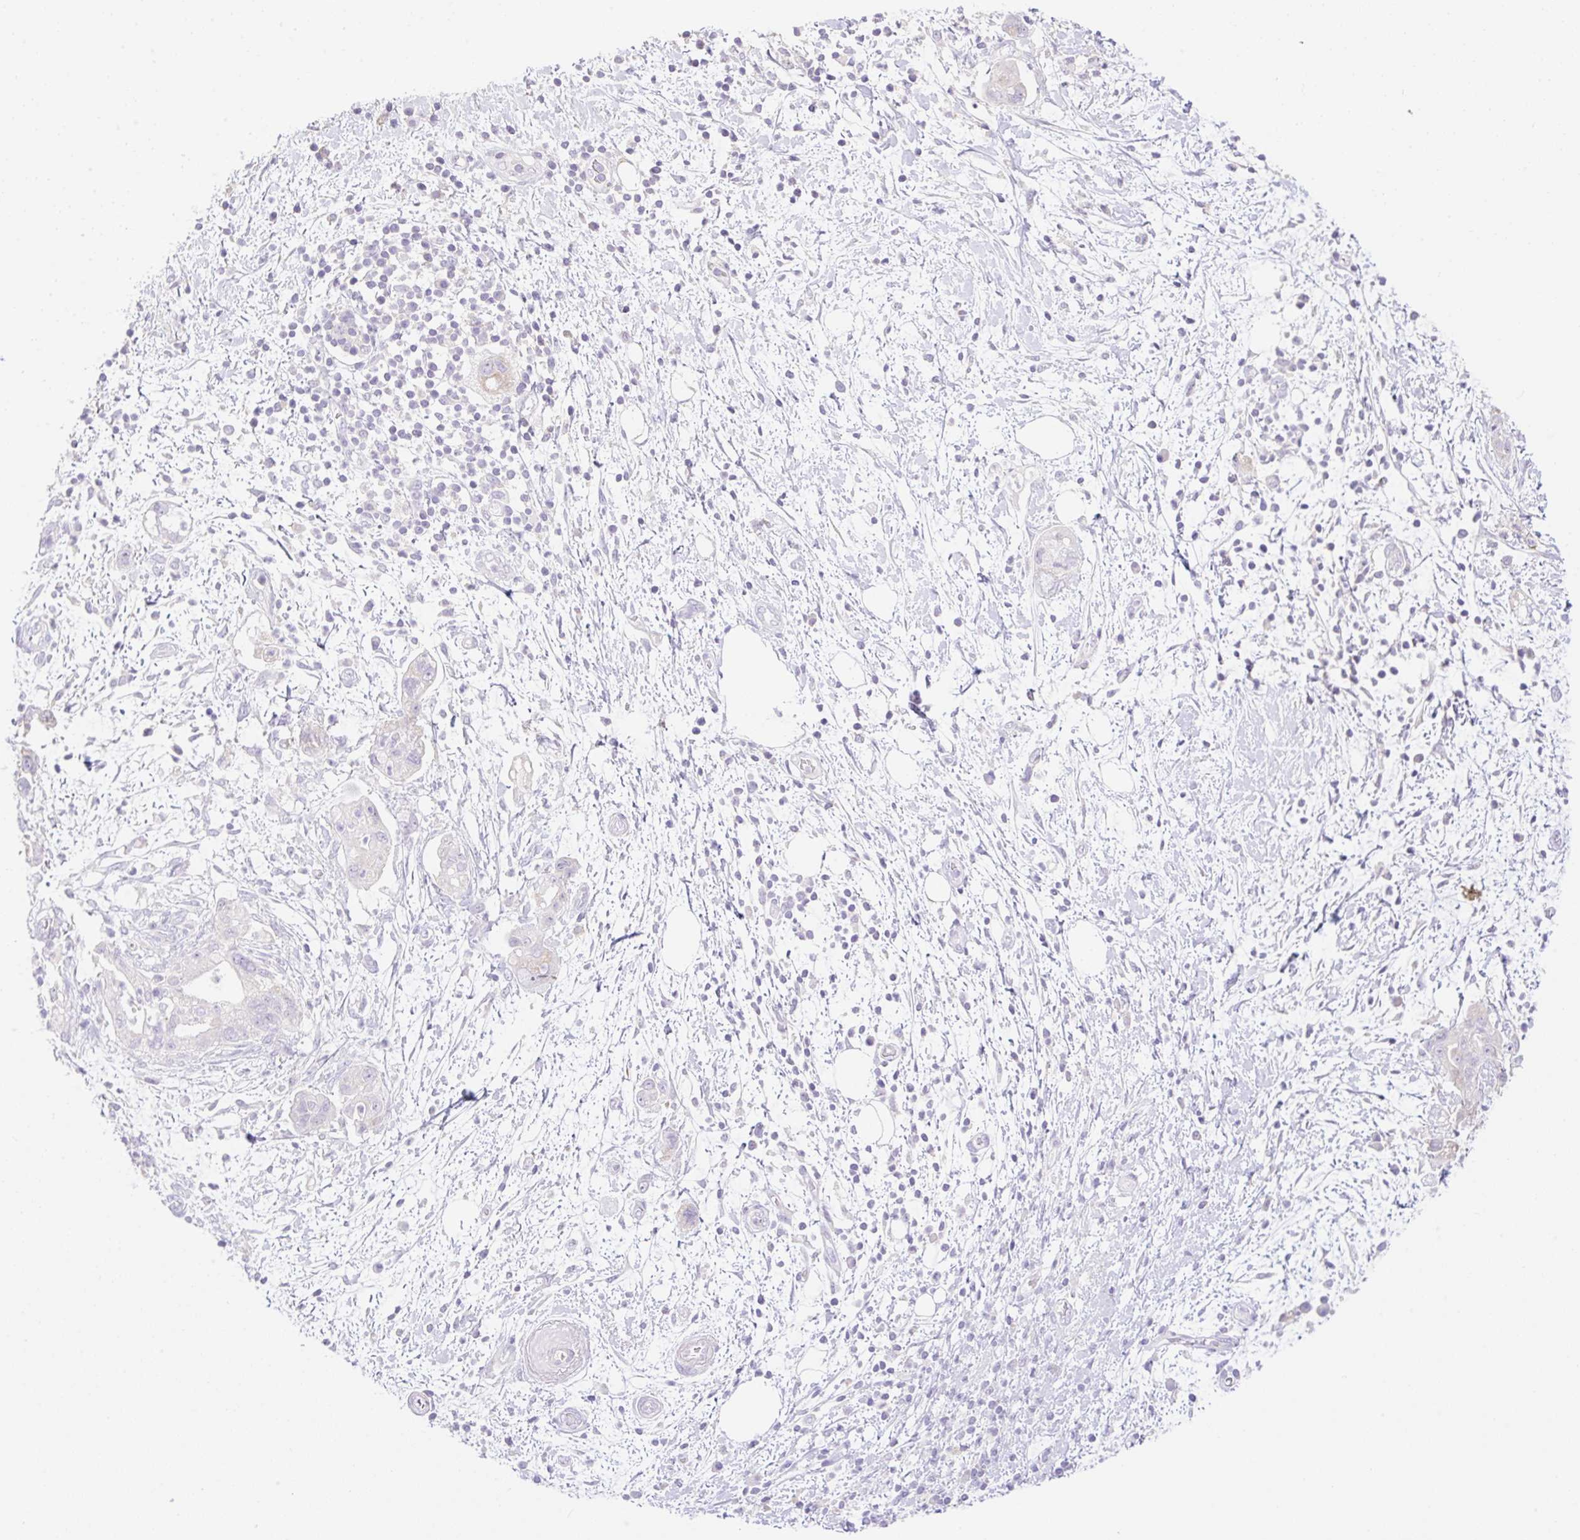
{"staining": {"intensity": "negative", "quantity": "none", "location": "none"}, "tissue": "pancreatic cancer", "cell_type": "Tumor cells", "image_type": "cancer", "snomed": [{"axis": "morphology", "description": "Adenocarcinoma, NOS"}, {"axis": "topography", "description": "Pancreas"}], "caption": "The histopathology image reveals no staining of tumor cells in pancreatic cancer. (DAB (3,3'-diaminobenzidine) immunohistochemistry (IHC), high magnification).", "gene": "VPS25", "patient": {"sex": "female", "age": 73}}